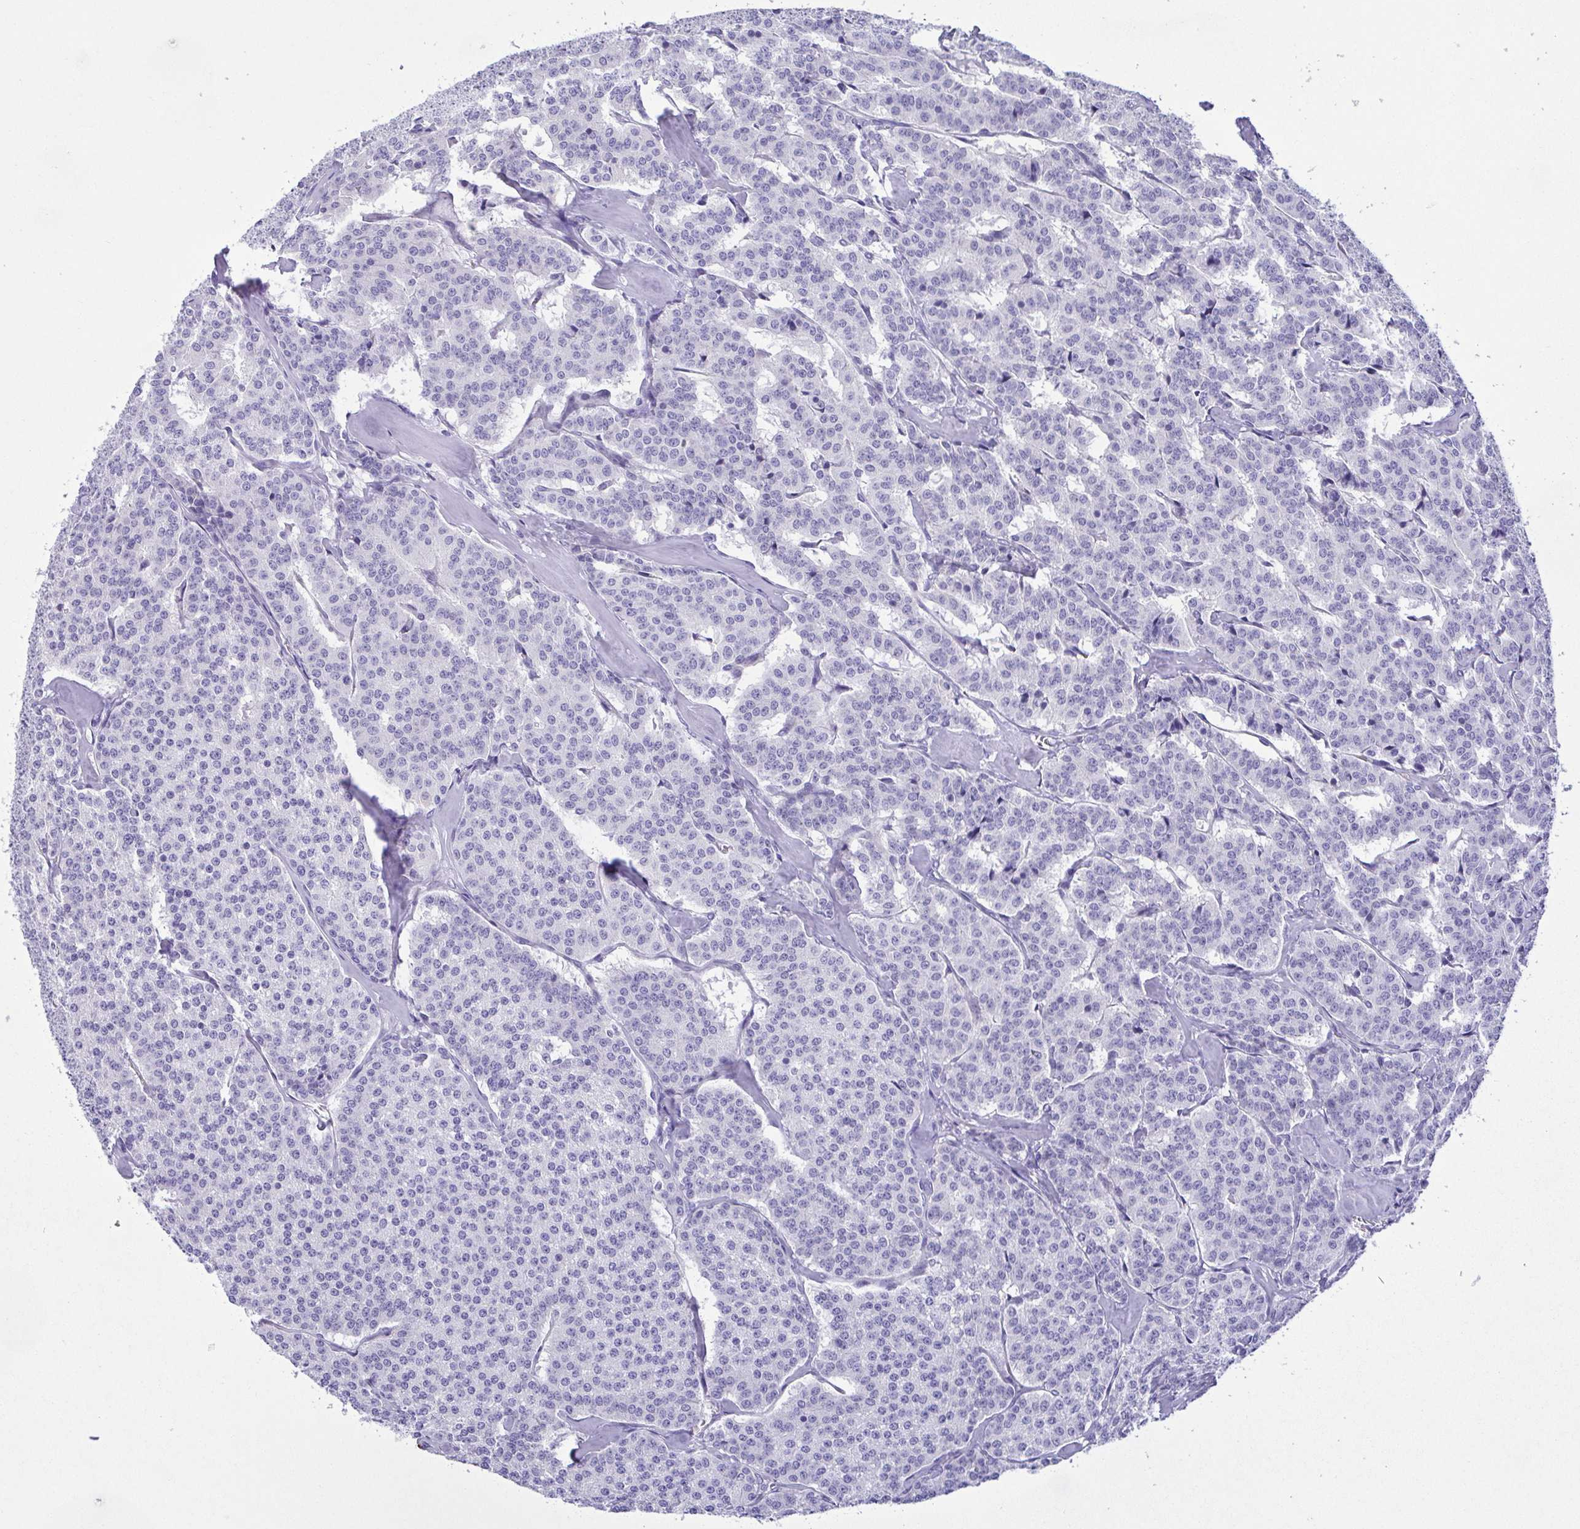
{"staining": {"intensity": "negative", "quantity": "none", "location": "none"}, "tissue": "carcinoid", "cell_type": "Tumor cells", "image_type": "cancer", "snomed": [{"axis": "morphology", "description": "Normal tissue, NOS"}, {"axis": "morphology", "description": "Carcinoid, malignant, NOS"}, {"axis": "topography", "description": "Lung"}], "caption": "The micrograph shows no staining of tumor cells in carcinoid. Nuclei are stained in blue.", "gene": "MYL7", "patient": {"sex": "female", "age": 46}}